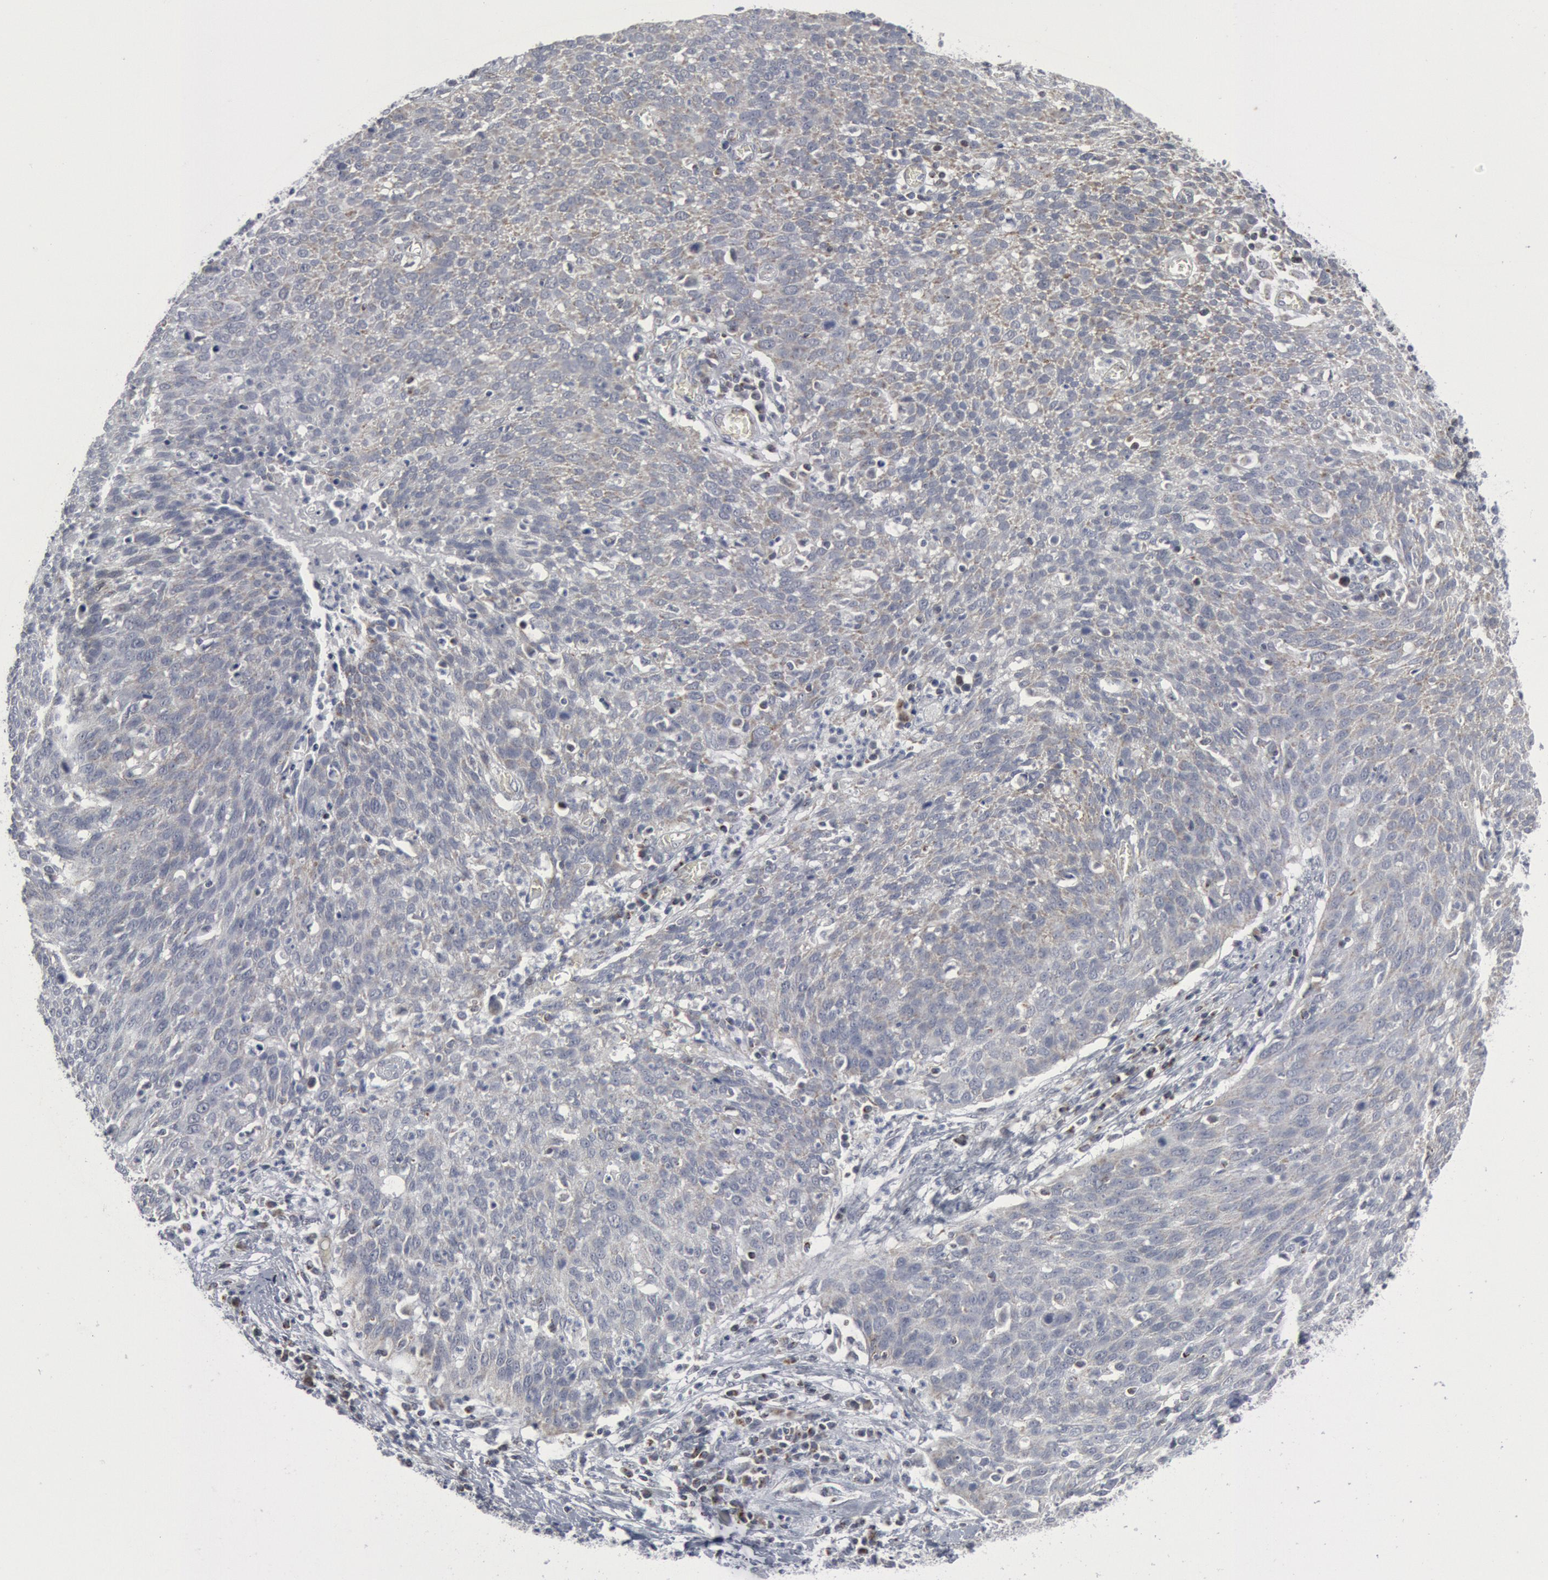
{"staining": {"intensity": "negative", "quantity": "none", "location": "none"}, "tissue": "cervical cancer", "cell_type": "Tumor cells", "image_type": "cancer", "snomed": [{"axis": "morphology", "description": "Squamous cell carcinoma, NOS"}, {"axis": "topography", "description": "Cervix"}], "caption": "Human cervical cancer stained for a protein using immunohistochemistry reveals no staining in tumor cells.", "gene": "CASP9", "patient": {"sex": "female", "age": 38}}